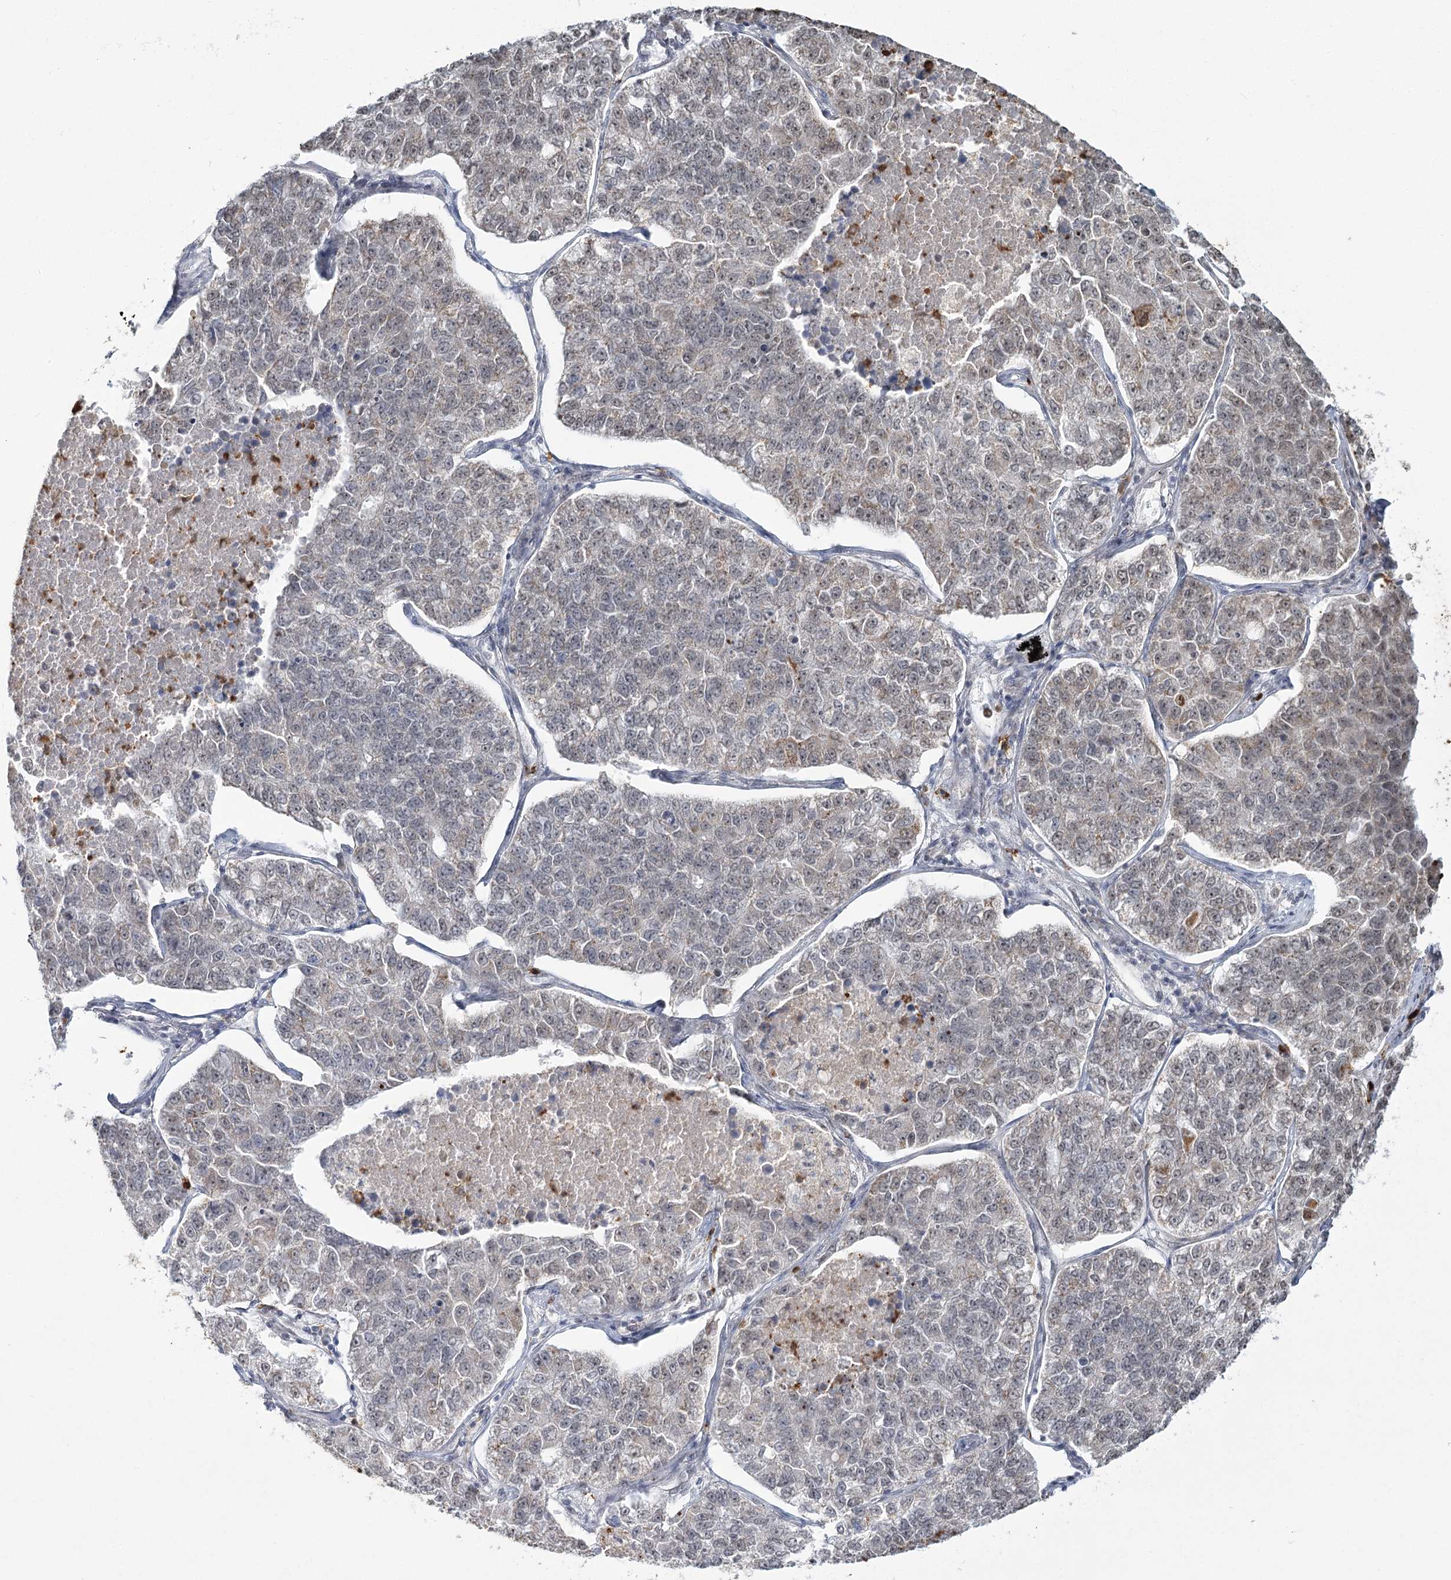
{"staining": {"intensity": "weak", "quantity": "25%-75%", "location": "nuclear"}, "tissue": "lung cancer", "cell_type": "Tumor cells", "image_type": "cancer", "snomed": [{"axis": "morphology", "description": "Adenocarcinoma, NOS"}, {"axis": "topography", "description": "Lung"}], "caption": "Immunohistochemistry (IHC) (DAB (3,3'-diaminobenzidine)) staining of lung cancer (adenocarcinoma) demonstrates weak nuclear protein positivity in approximately 25%-75% of tumor cells.", "gene": "ATAD1", "patient": {"sex": "male", "age": 49}}